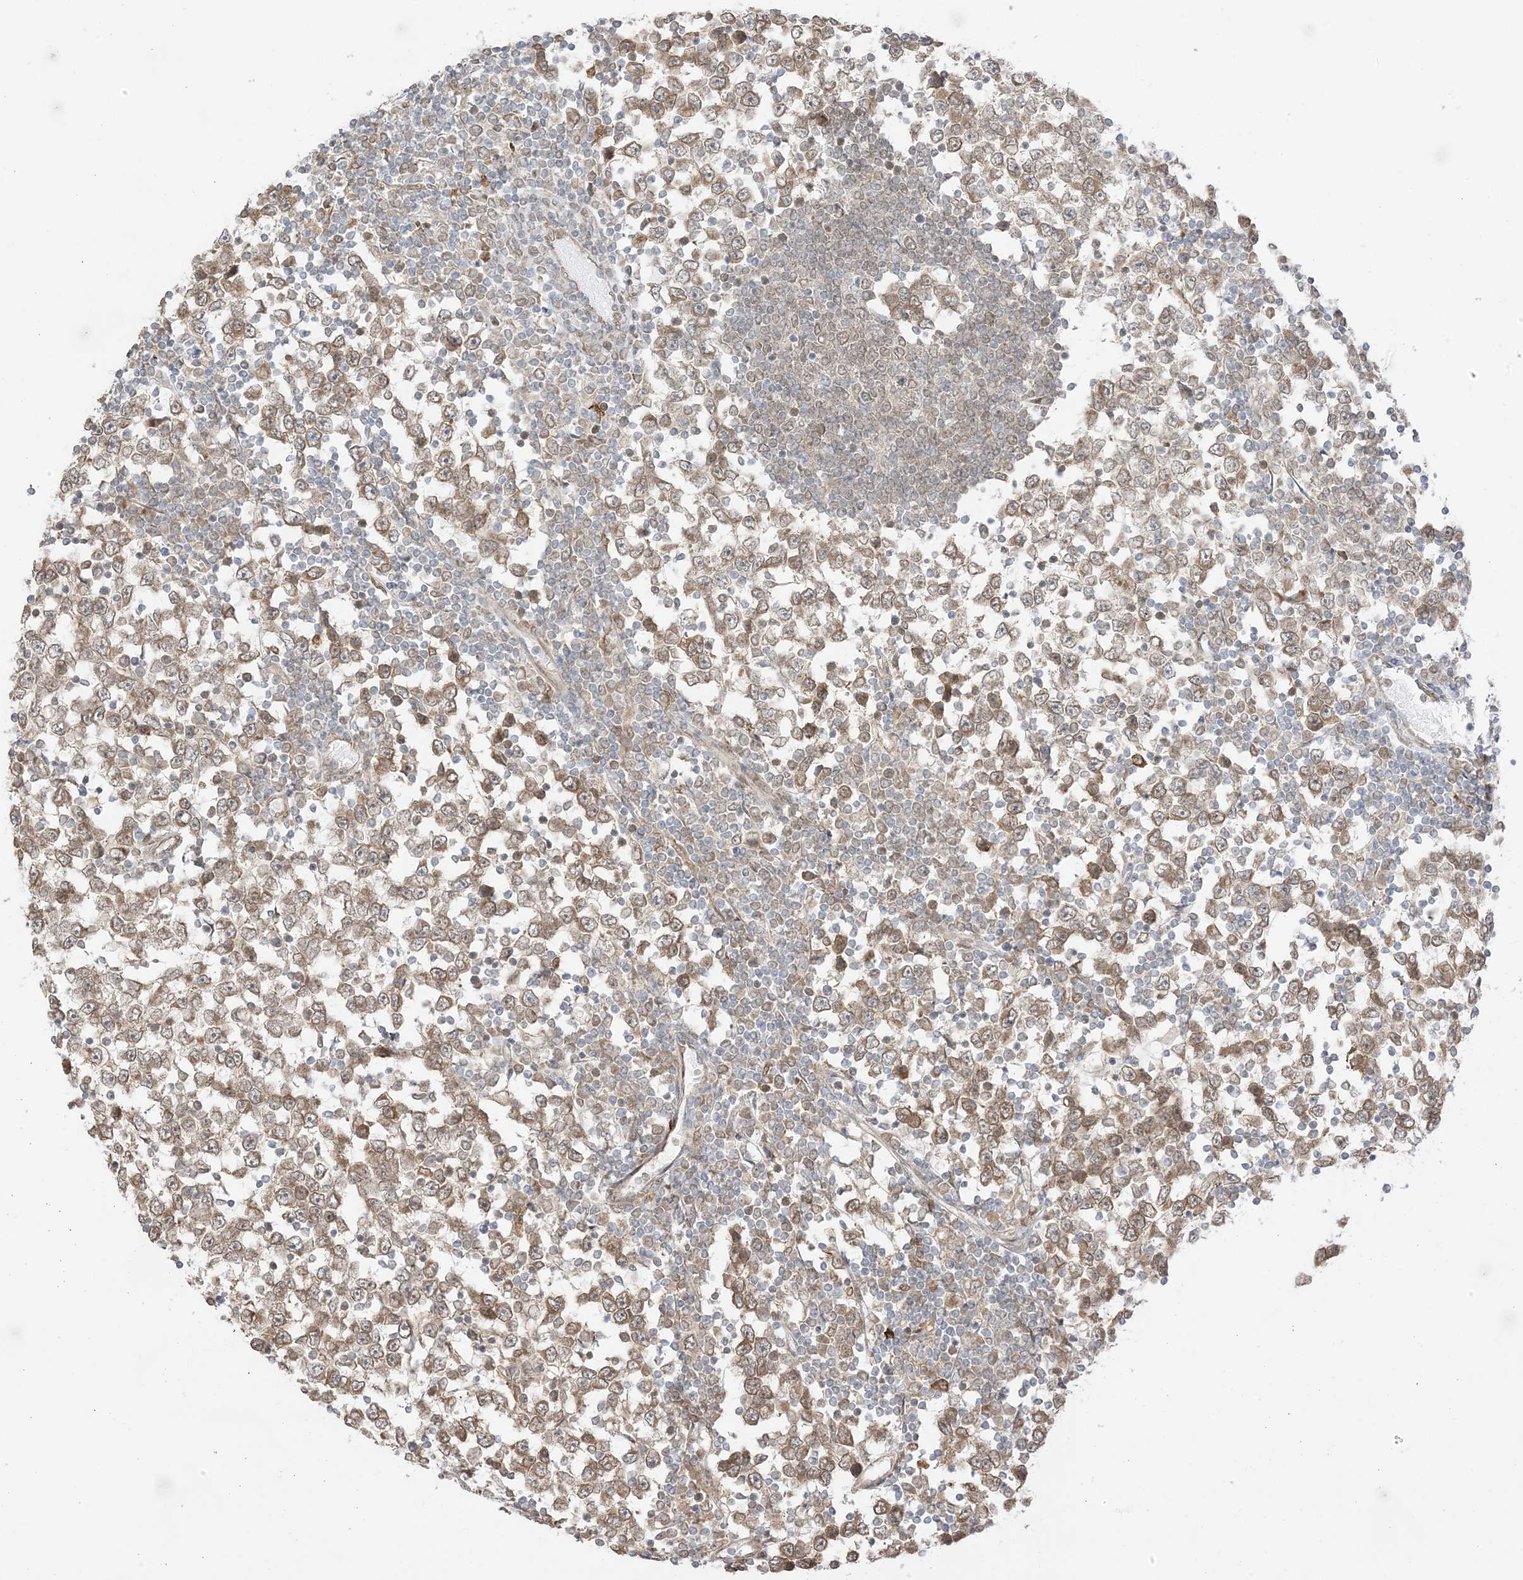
{"staining": {"intensity": "moderate", "quantity": ">75%", "location": "cytoplasmic/membranous,nuclear"}, "tissue": "testis cancer", "cell_type": "Tumor cells", "image_type": "cancer", "snomed": [{"axis": "morphology", "description": "Seminoma, NOS"}, {"axis": "topography", "description": "Testis"}], "caption": "Moderate cytoplasmic/membranous and nuclear staining for a protein is identified in approximately >75% of tumor cells of testis cancer (seminoma) using immunohistochemistry.", "gene": "UBE2E2", "patient": {"sex": "male", "age": 65}}